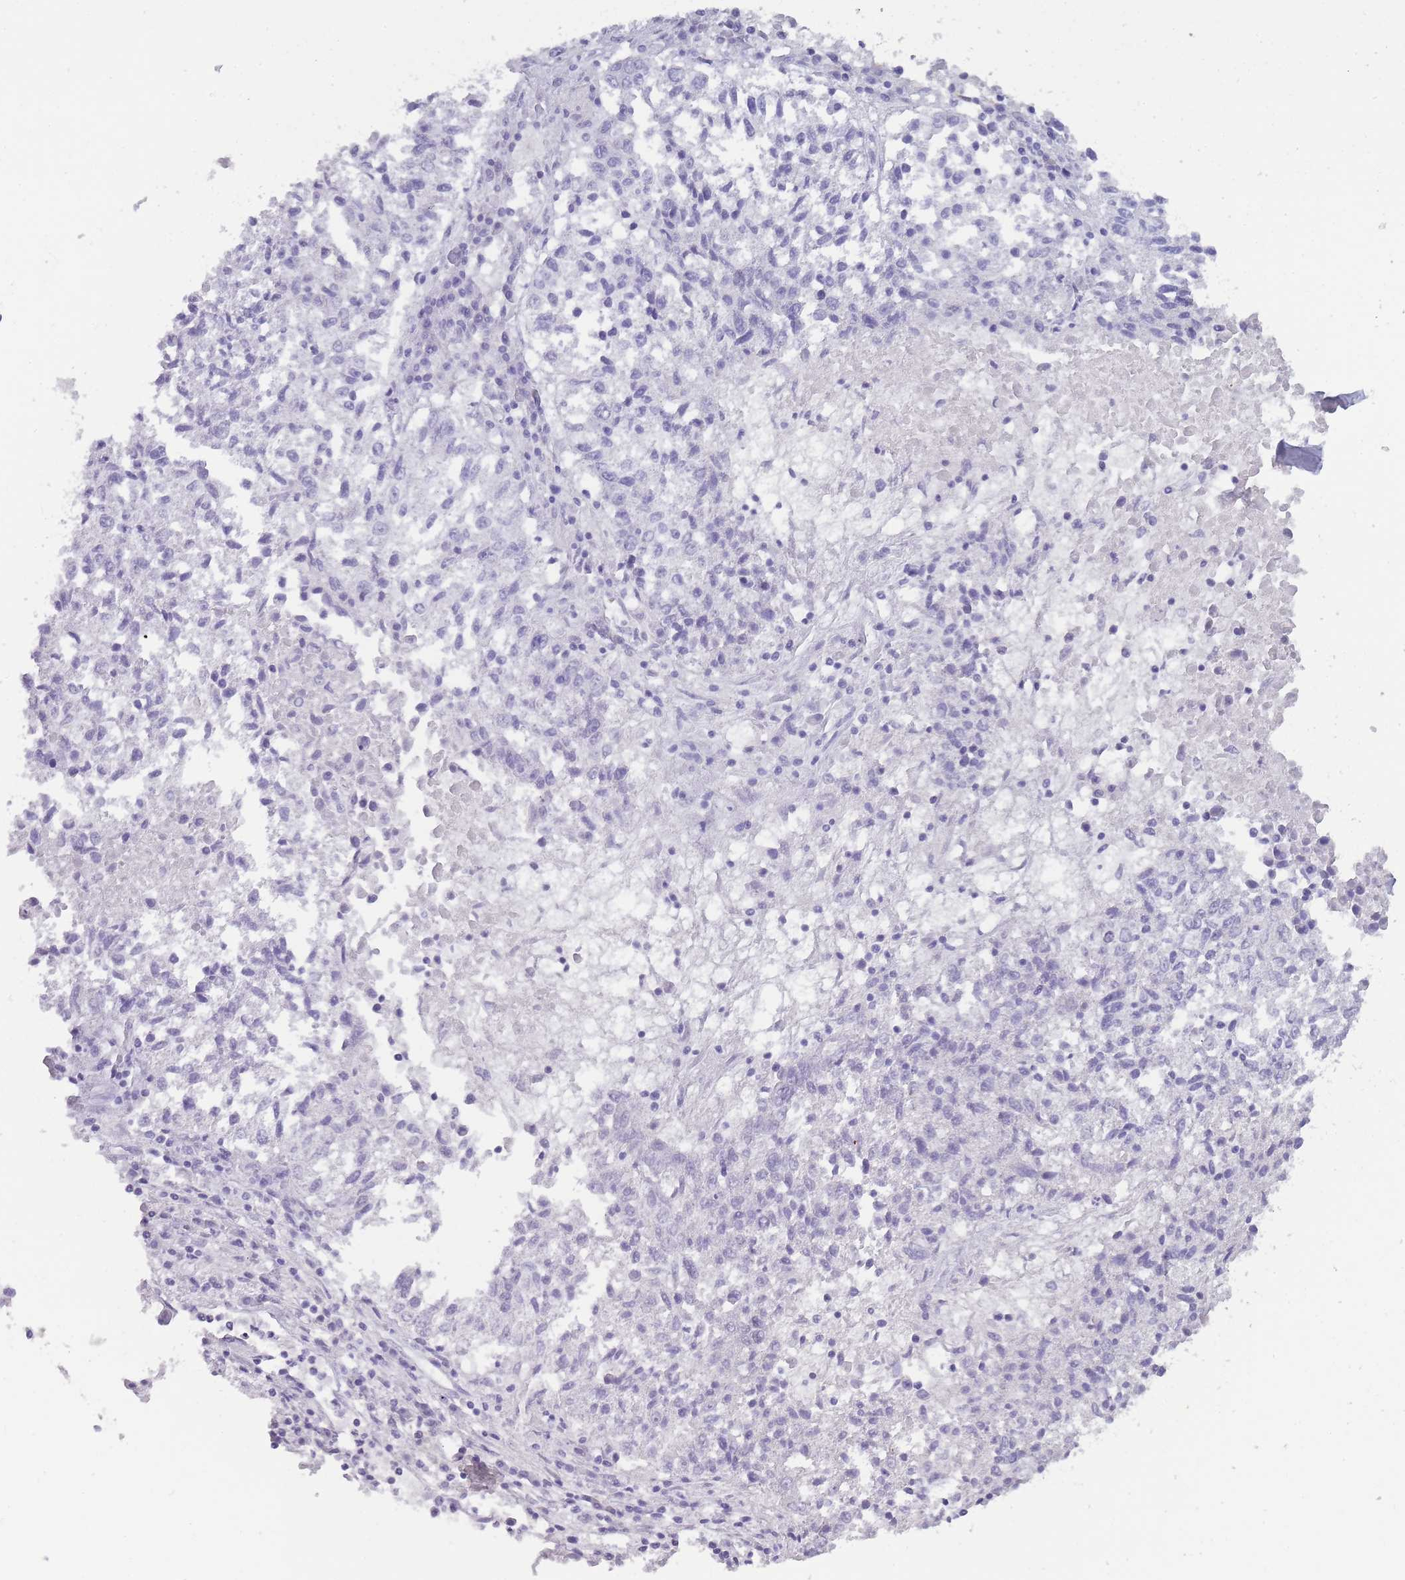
{"staining": {"intensity": "negative", "quantity": "none", "location": "none"}, "tissue": "lung cancer", "cell_type": "Tumor cells", "image_type": "cancer", "snomed": [{"axis": "morphology", "description": "Squamous cell carcinoma, NOS"}, {"axis": "topography", "description": "Lung"}], "caption": "Tumor cells show no significant positivity in lung squamous cell carcinoma.", "gene": "TCP11", "patient": {"sex": "male", "age": 73}}